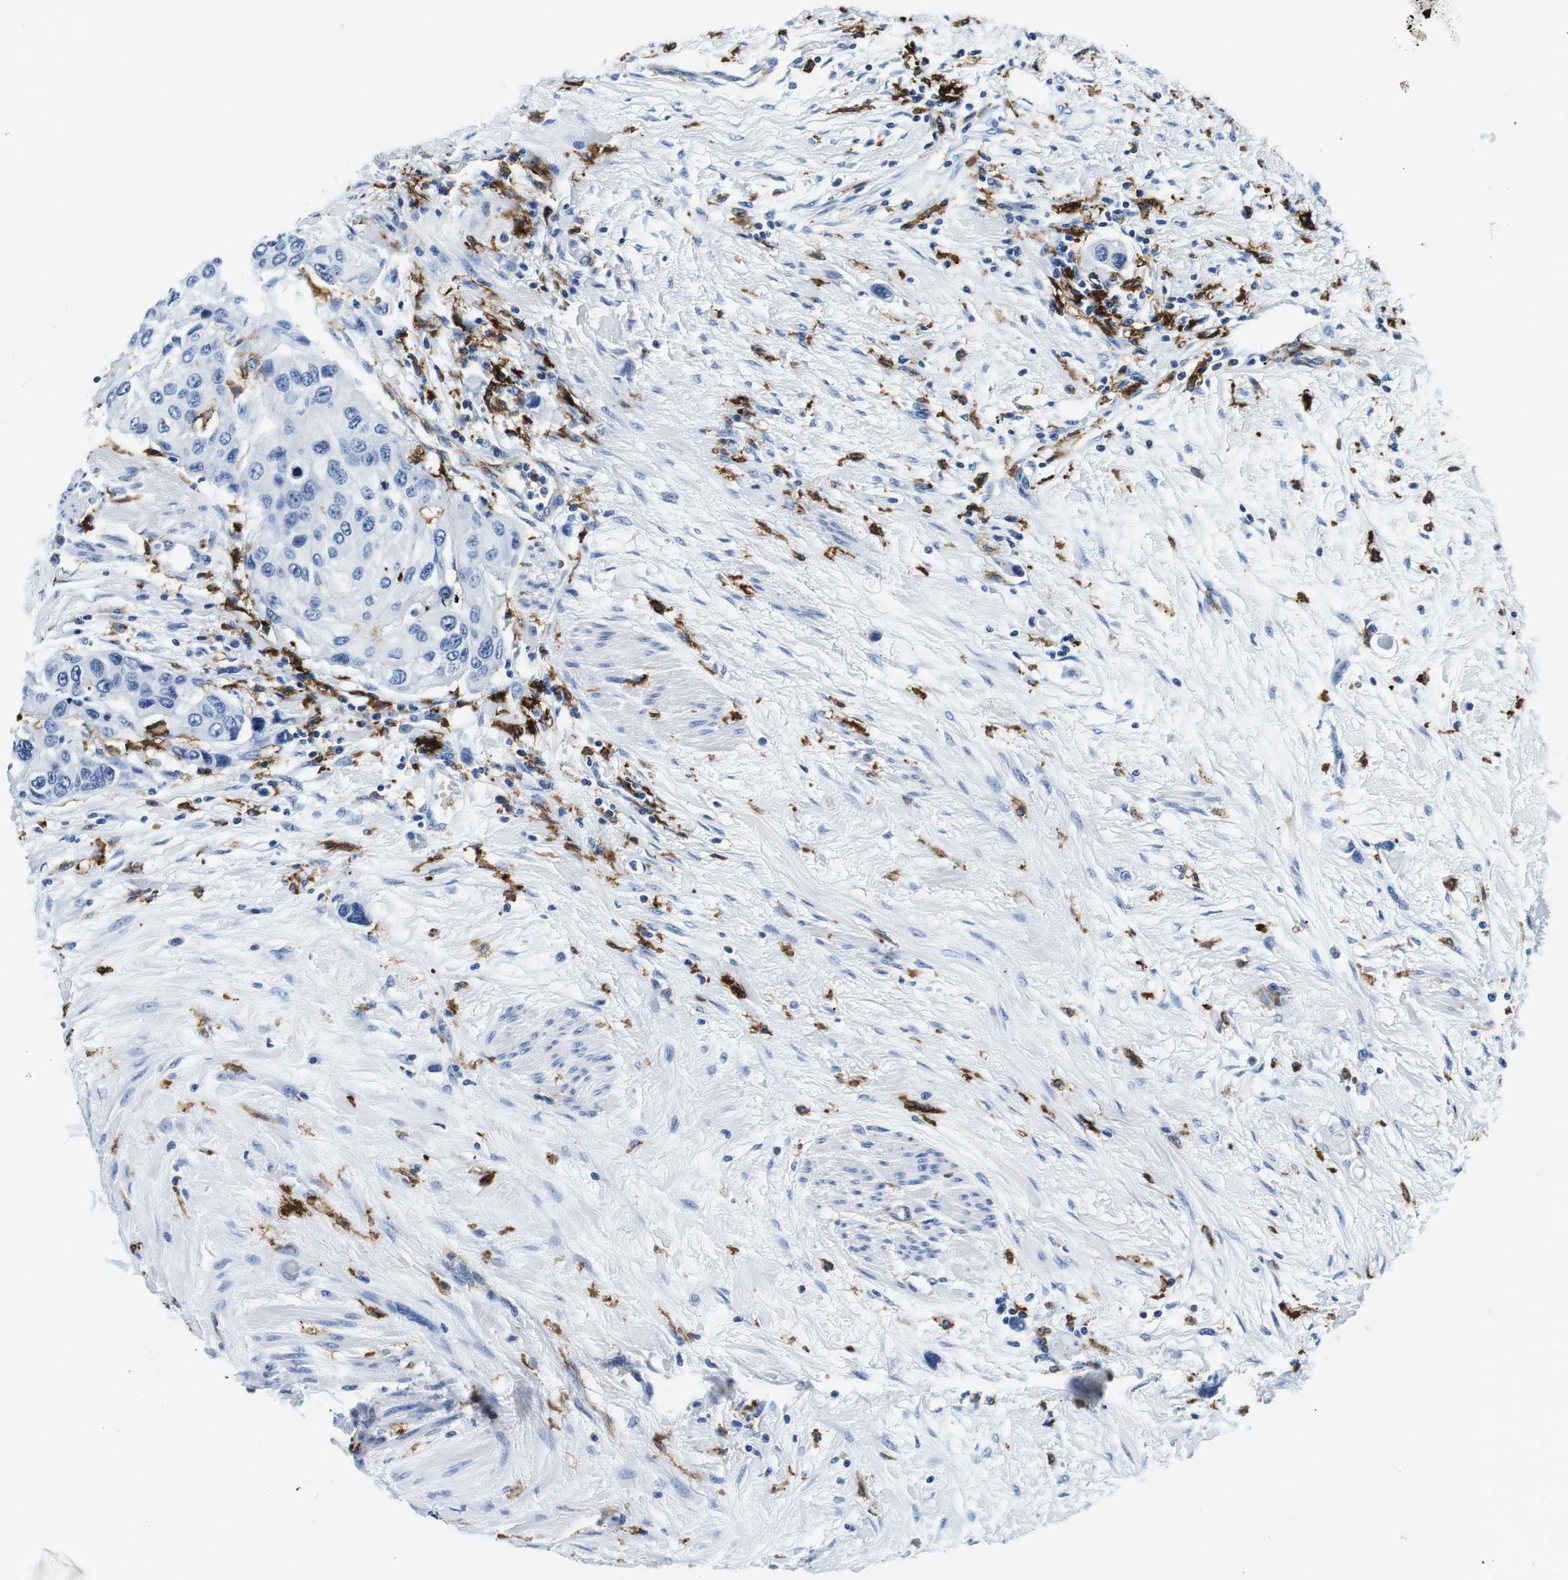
{"staining": {"intensity": "negative", "quantity": "none", "location": "none"}, "tissue": "urothelial cancer", "cell_type": "Tumor cells", "image_type": "cancer", "snomed": [{"axis": "morphology", "description": "Urothelial carcinoma, High grade"}, {"axis": "topography", "description": "Urinary bladder"}], "caption": "Immunohistochemistry (IHC) of human urothelial carcinoma (high-grade) displays no positivity in tumor cells.", "gene": "HLA-DRB1", "patient": {"sex": "female", "age": 56}}